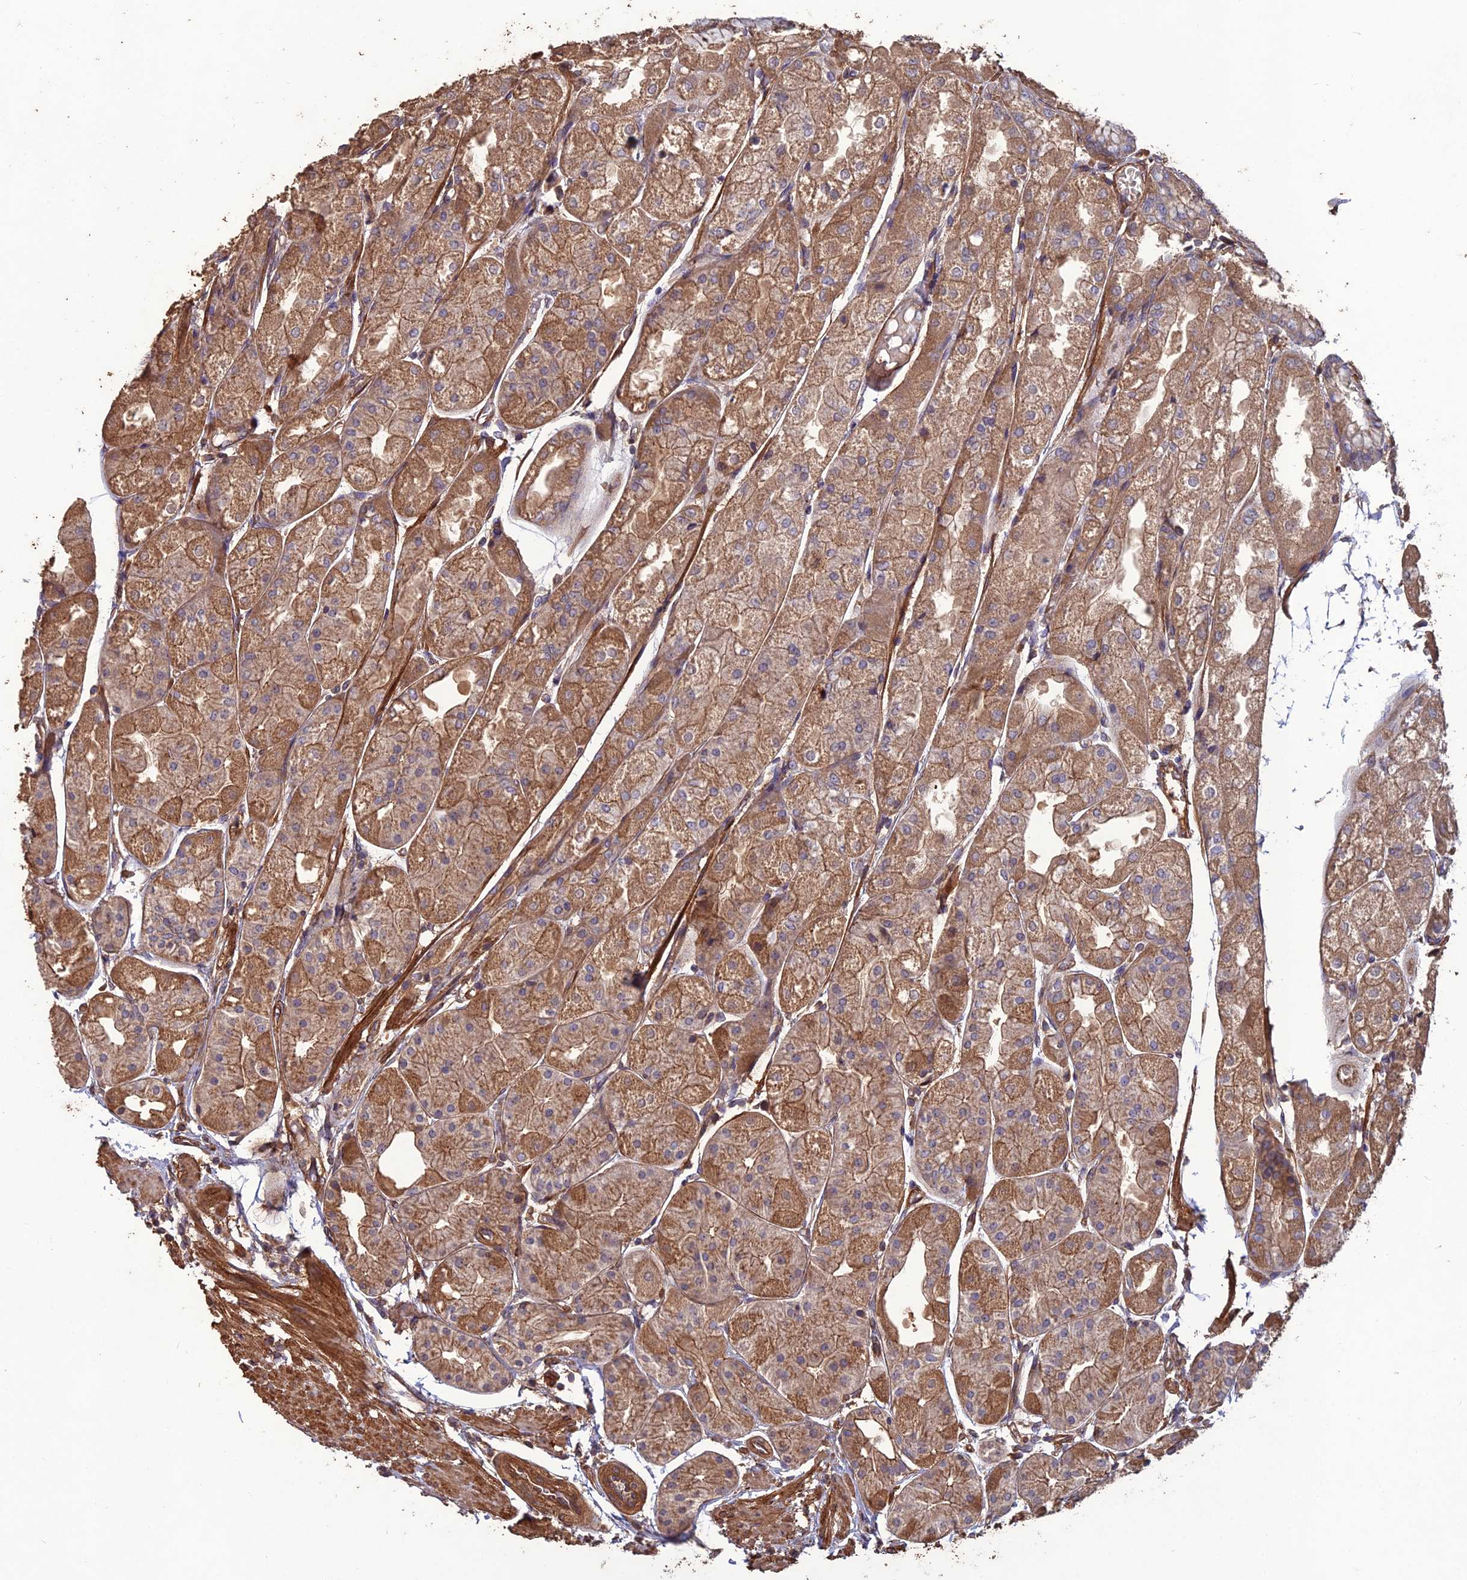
{"staining": {"intensity": "moderate", "quantity": ">75%", "location": "cytoplasmic/membranous"}, "tissue": "stomach", "cell_type": "Glandular cells", "image_type": "normal", "snomed": [{"axis": "morphology", "description": "Normal tissue, NOS"}, {"axis": "topography", "description": "Stomach, upper"}], "caption": "Stomach stained with immunohistochemistry shows moderate cytoplasmic/membranous expression in approximately >75% of glandular cells.", "gene": "ATP6V0A2", "patient": {"sex": "male", "age": 72}}